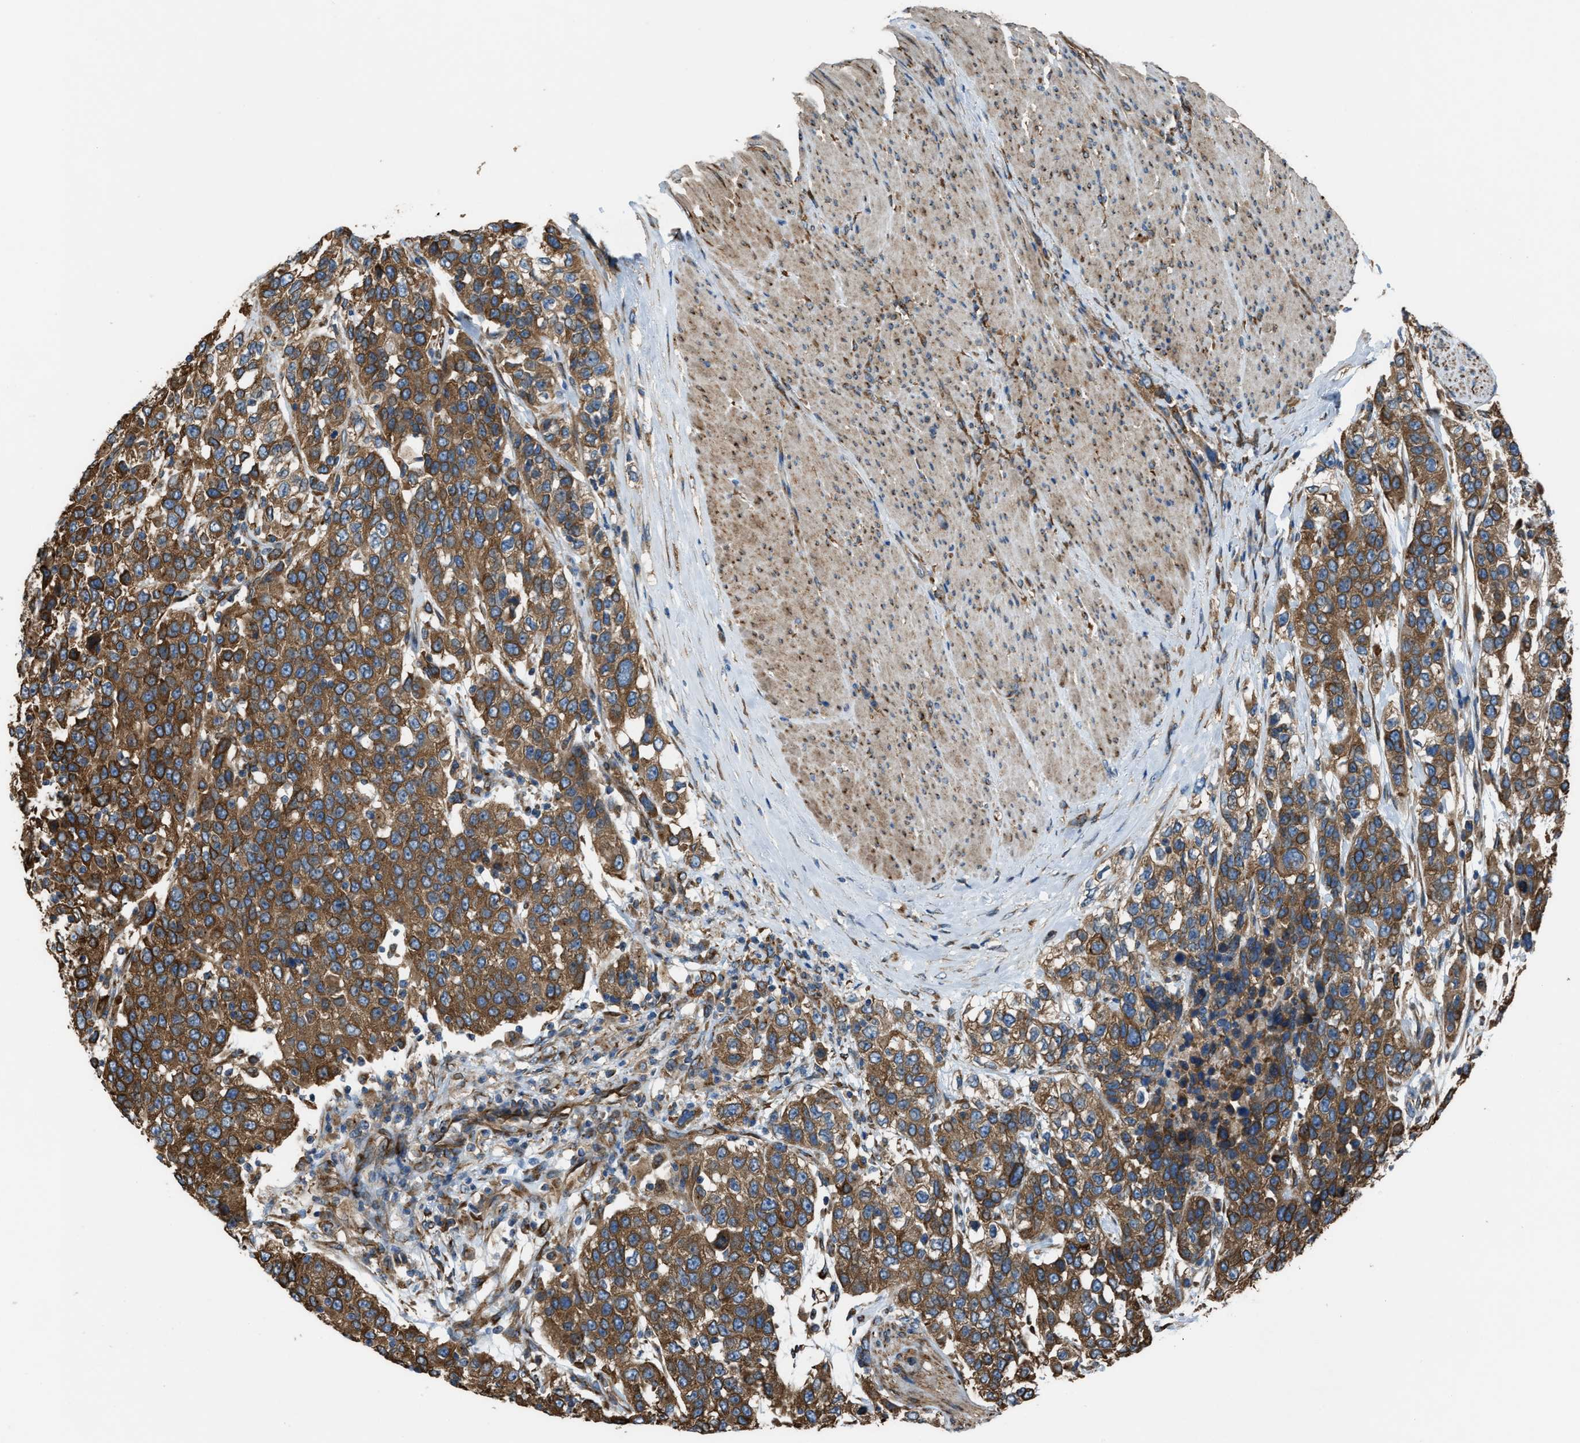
{"staining": {"intensity": "strong", "quantity": ">75%", "location": "cytoplasmic/membranous"}, "tissue": "urothelial cancer", "cell_type": "Tumor cells", "image_type": "cancer", "snomed": [{"axis": "morphology", "description": "Urothelial carcinoma, High grade"}, {"axis": "topography", "description": "Urinary bladder"}], "caption": "Strong cytoplasmic/membranous staining for a protein is identified in approximately >75% of tumor cells of urothelial carcinoma (high-grade) using immunohistochemistry (IHC).", "gene": "TRPC1", "patient": {"sex": "female", "age": 80}}